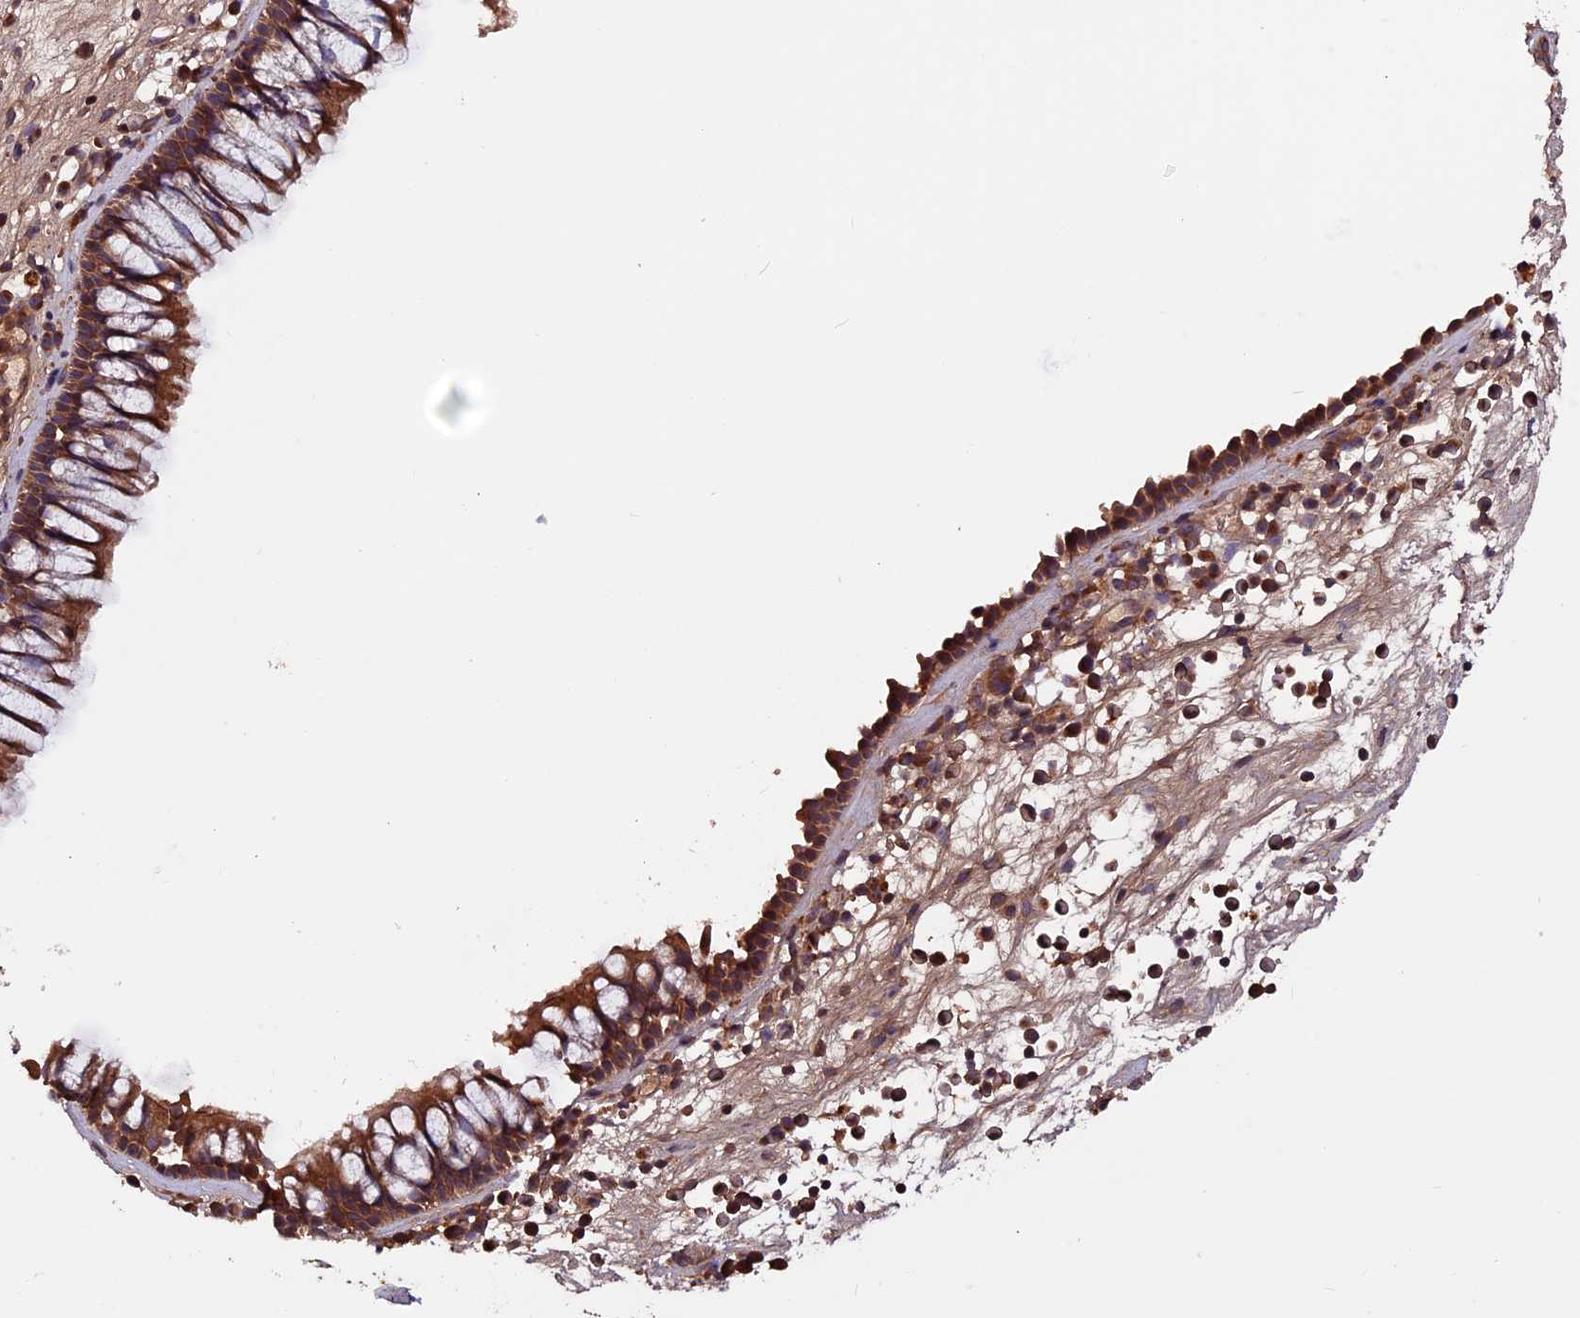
{"staining": {"intensity": "moderate", "quantity": ">75%", "location": "cytoplasmic/membranous"}, "tissue": "nasopharynx", "cell_type": "Respiratory epithelial cells", "image_type": "normal", "snomed": [{"axis": "morphology", "description": "Normal tissue, NOS"}, {"axis": "morphology", "description": "Inflammation, NOS"}, {"axis": "morphology", "description": "Malignant melanoma, Metastatic site"}, {"axis": "topography", "description": "Nasopharynx"}], "caption": "Nasopharynx stained with immunohistochemistry (IHC) demonstrates moderate cytoplasmic/membranous expression in about >75% of respiratory epithelial cells.", "gene": "ZNF598", "patient": {"sex": "male", "age": 70}}